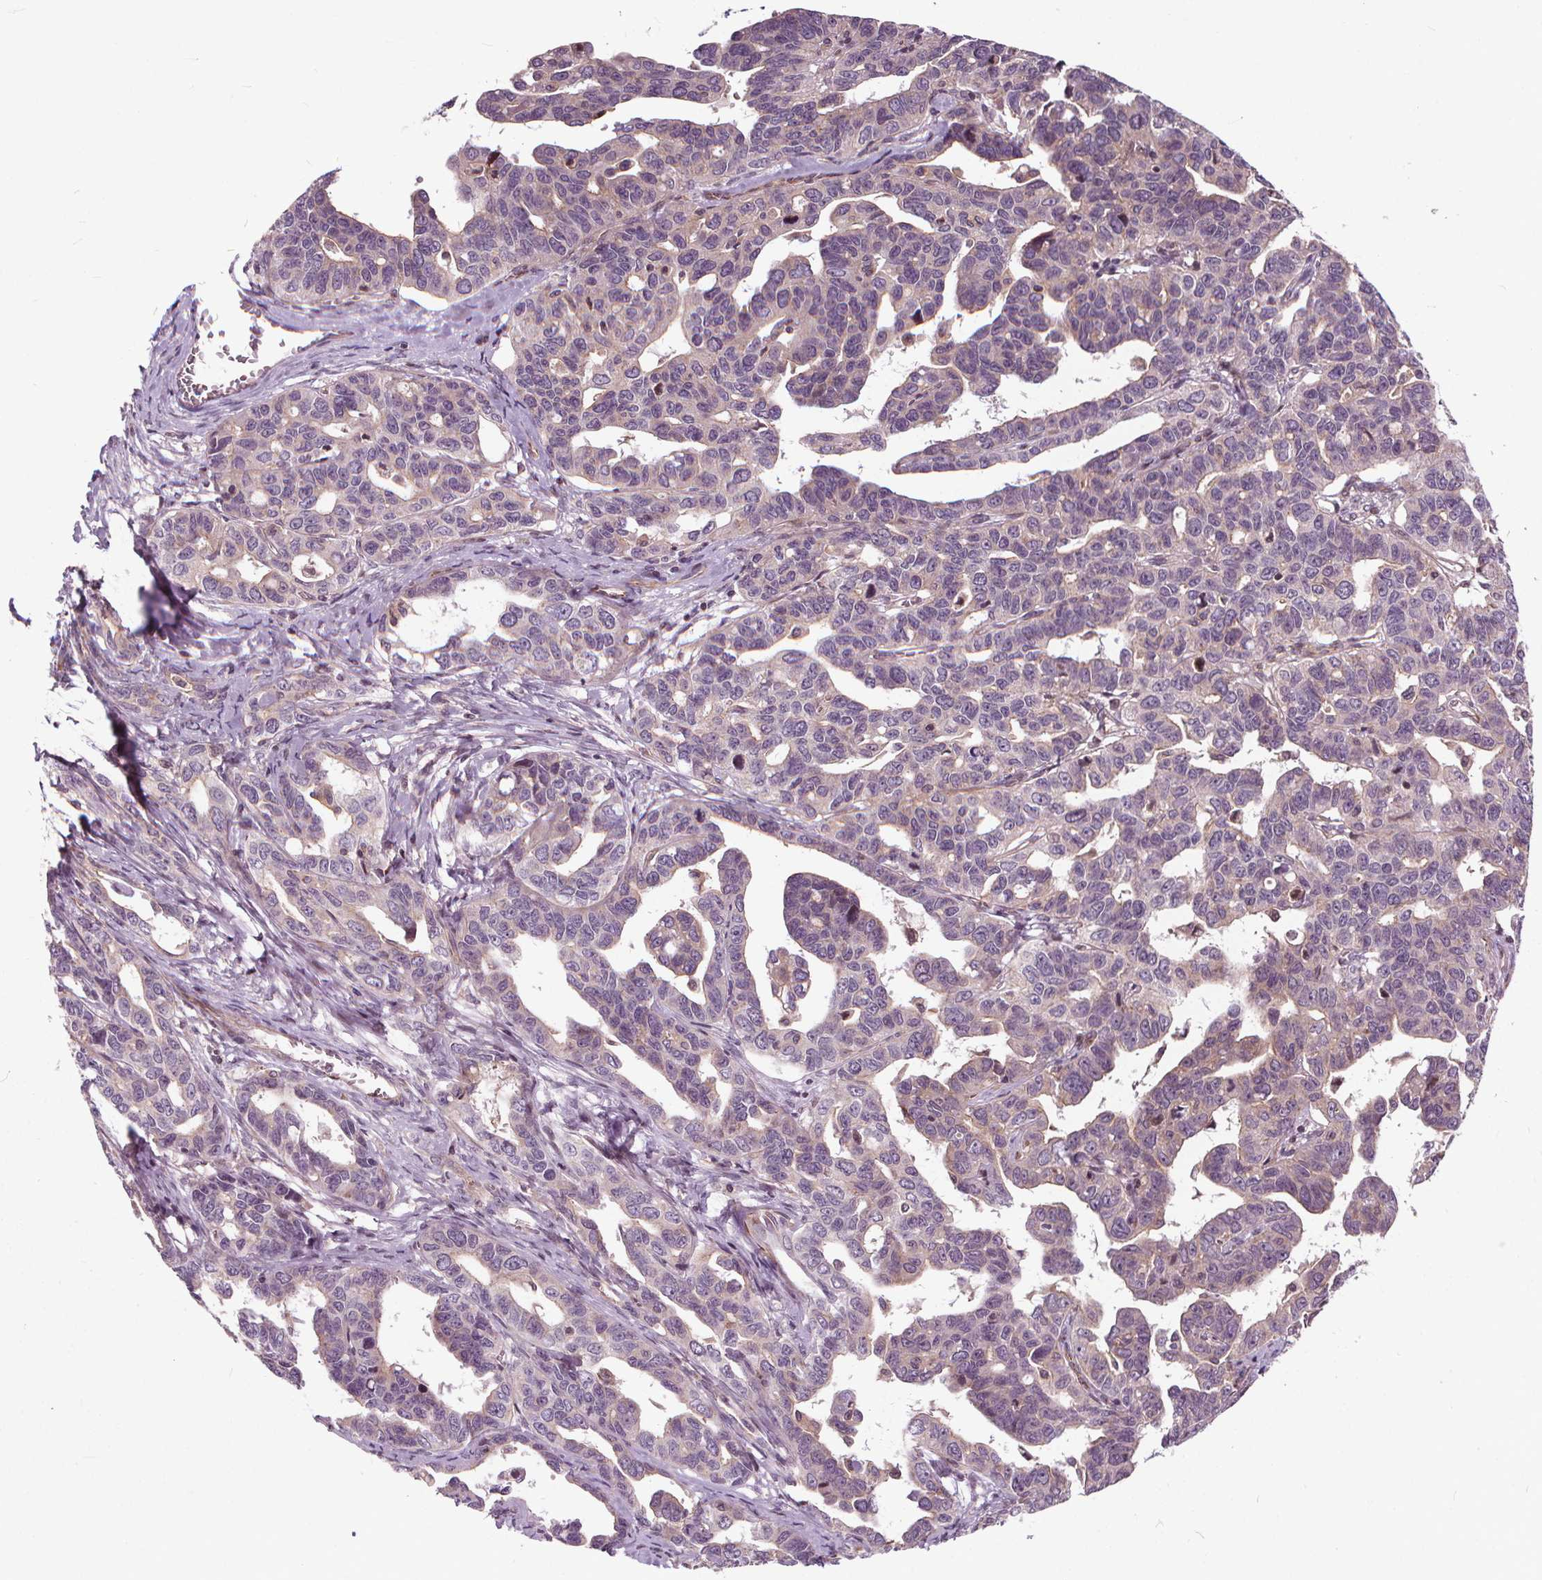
{"staining": {"intensity": "negative", "quantity": "none", "location": "none"}, "tissue": "ovarian cancer", "cell_type": "Tumor cells", "image_type": "cancer", "snomed": [{"axis": "morphology", "description": "Cystadenocarcinoma, serous, NOS"}, {"axis": "topography", "description": "Ovary"}], "caption": "A high-resolution photomicrograph shows immunohistochemistry (IHC) staining of serous cystadenocarcinoma (ovarian), which displays no significant positivity in tumor cells. The staining is performed using DAB (3,3'-diaminobenzidine) brown chromogen with nuclei counter-stained in using hematoxylin.", "gene": "INPP5E", "patient": {"sex": "female", "age": 69}}